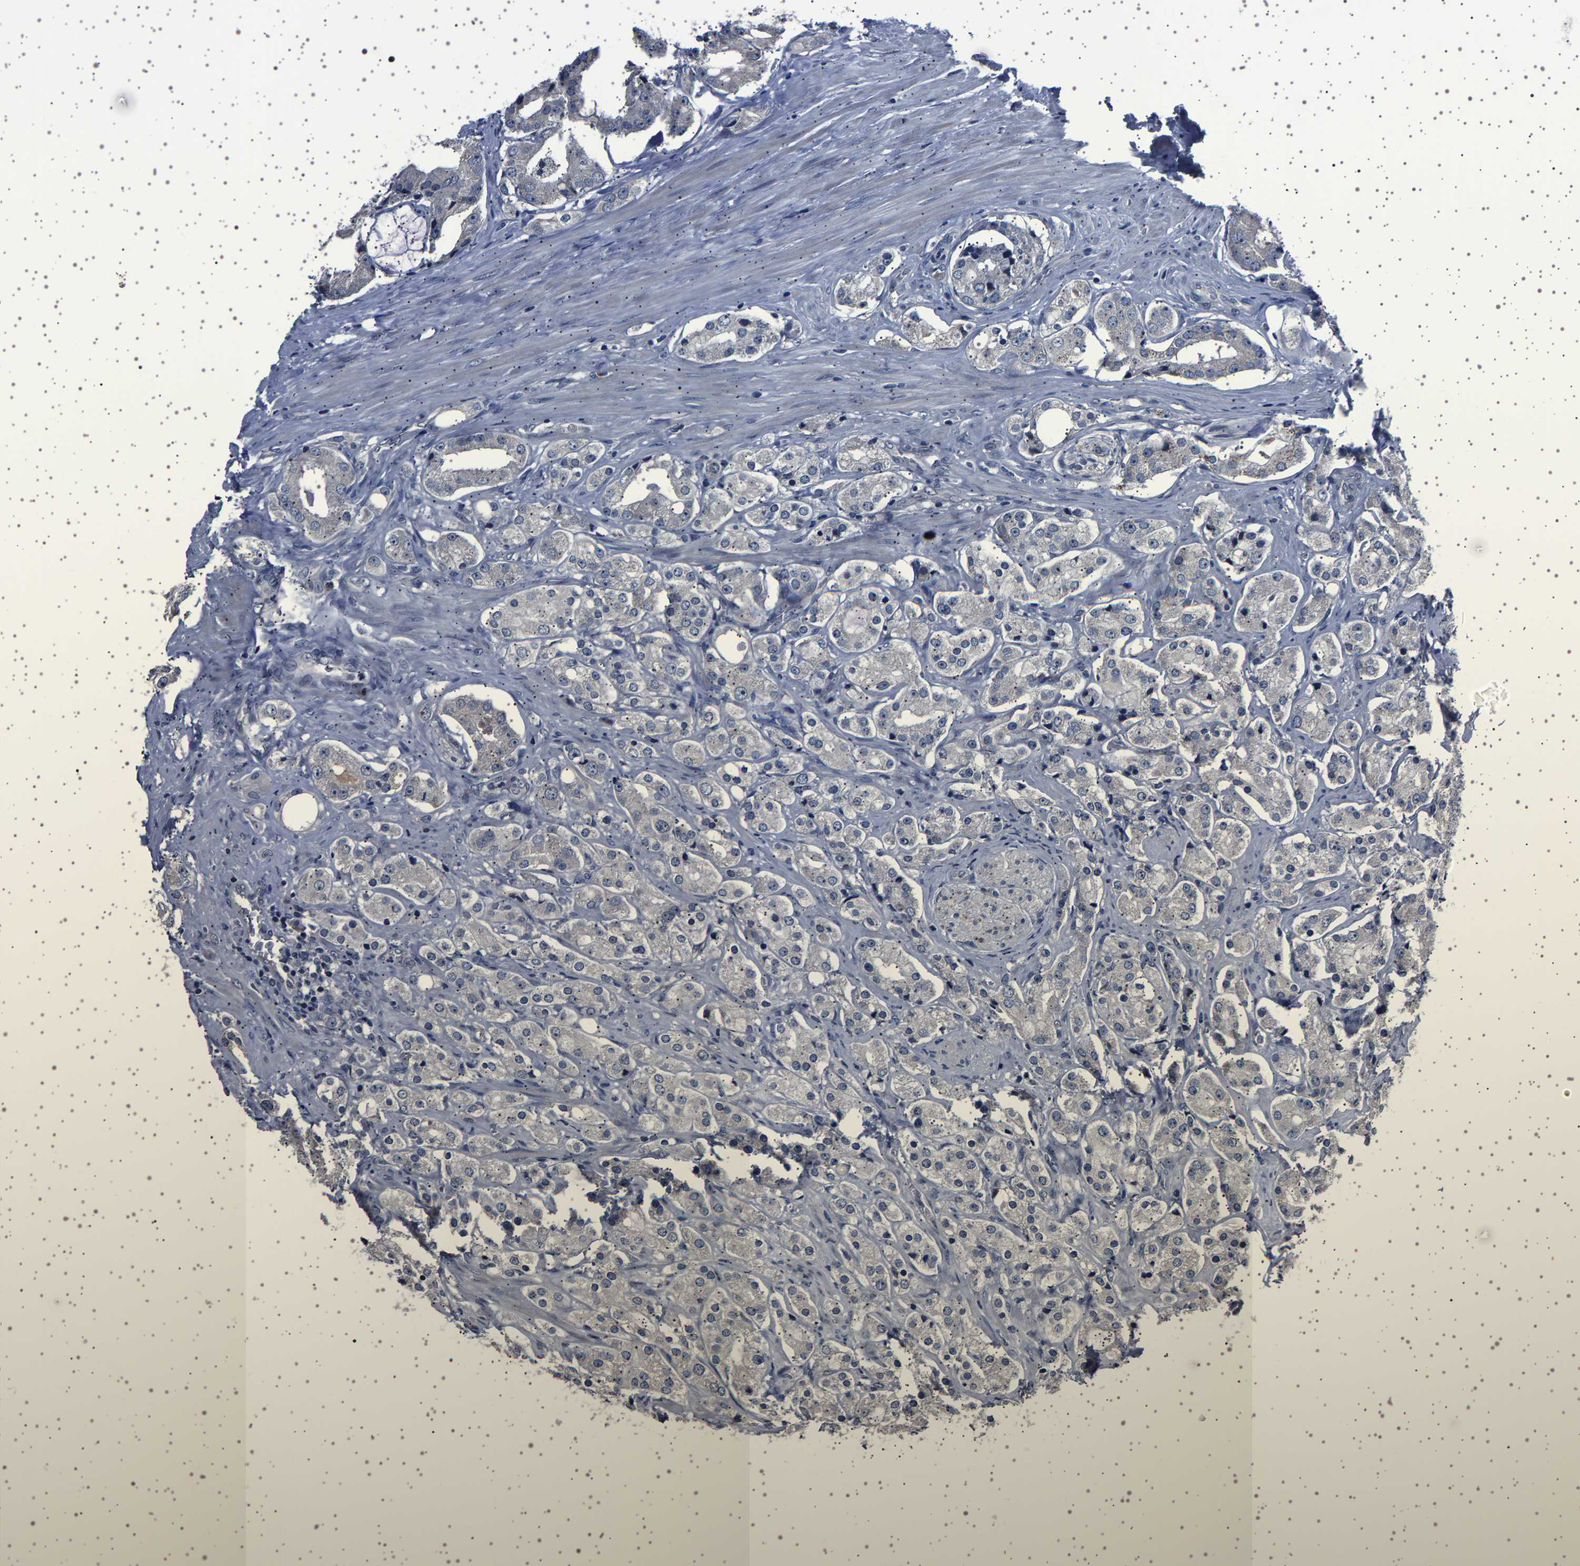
{"staining": {"intensity": "negative", "quantity": "none", "location": "none"}, "tissue": "prostate cancer", "cell_type": "Tumor cells", "image_type": "cancer", "snomed": [{"axis": "morphology", "description": "Adenocarcinoma, High grade"}, {"axis": "topography", "description": "Prostate"}], "caption": "Immunohistochemical staining of human prostate high-grade adenocarcinoma exhibits no significant expression in tumor cells.", "gene": "IL10RB", "patient": {"sex": "male", "age": 68}}